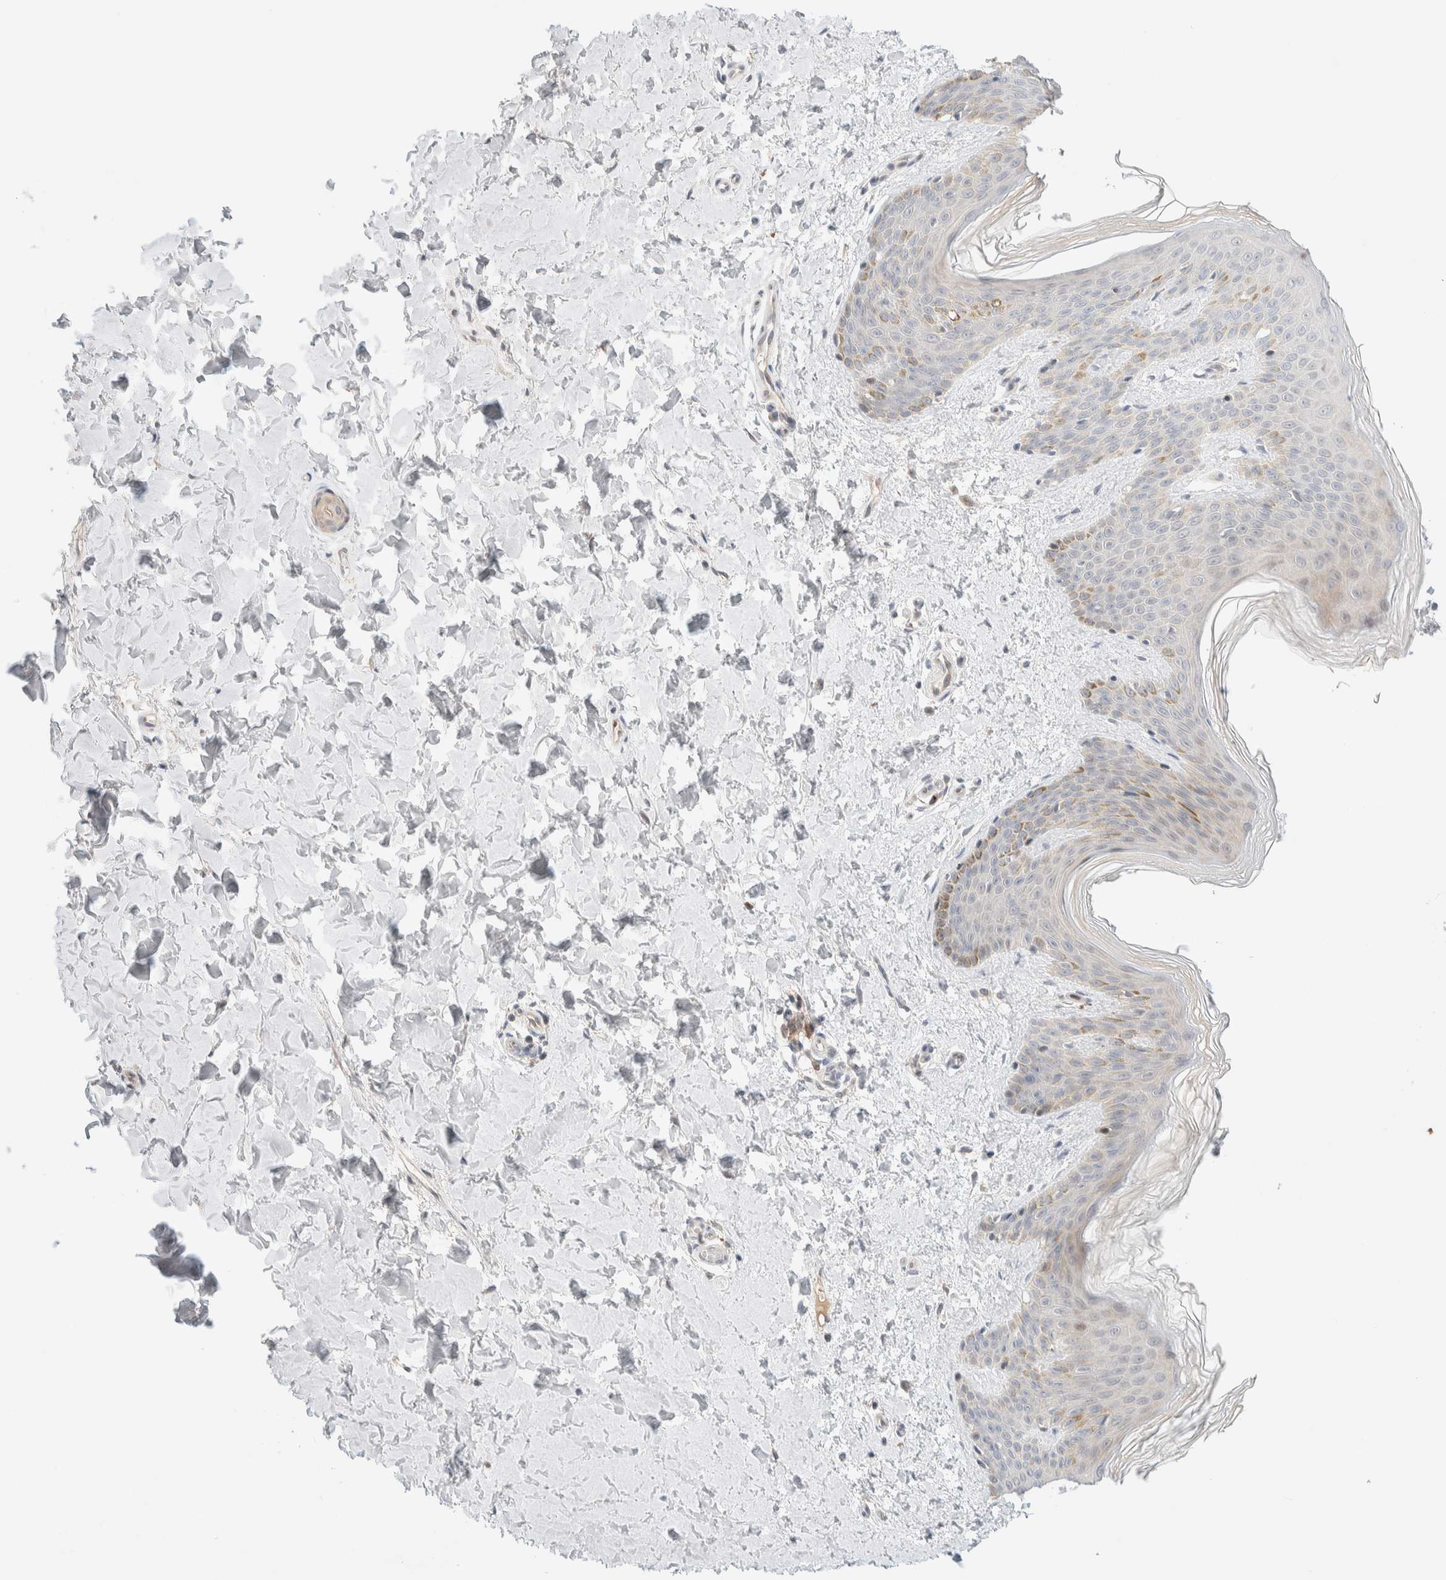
{"staining": {"intensity": "negative", "quantity": "none", "location": "none"}, "tissue": "skin", "cell_type": "Fibroblasts", "image_type": "normal", "snomed": [{"axis": "morphology", "description": "Normal tissue, NOS"}, {"axis": "morphology", "description": "Neoplasm, benign, NOS"}, {"axis": "topography", "description": "Skin"}, {"axis": "topography", "description": "Soft tissue"}], "caption": "An image of skin stained for a protein demonstrates no brown staining in fibroblasts.", "gene": "CHKA", "patient": {"sex": "male", "age": 26}}